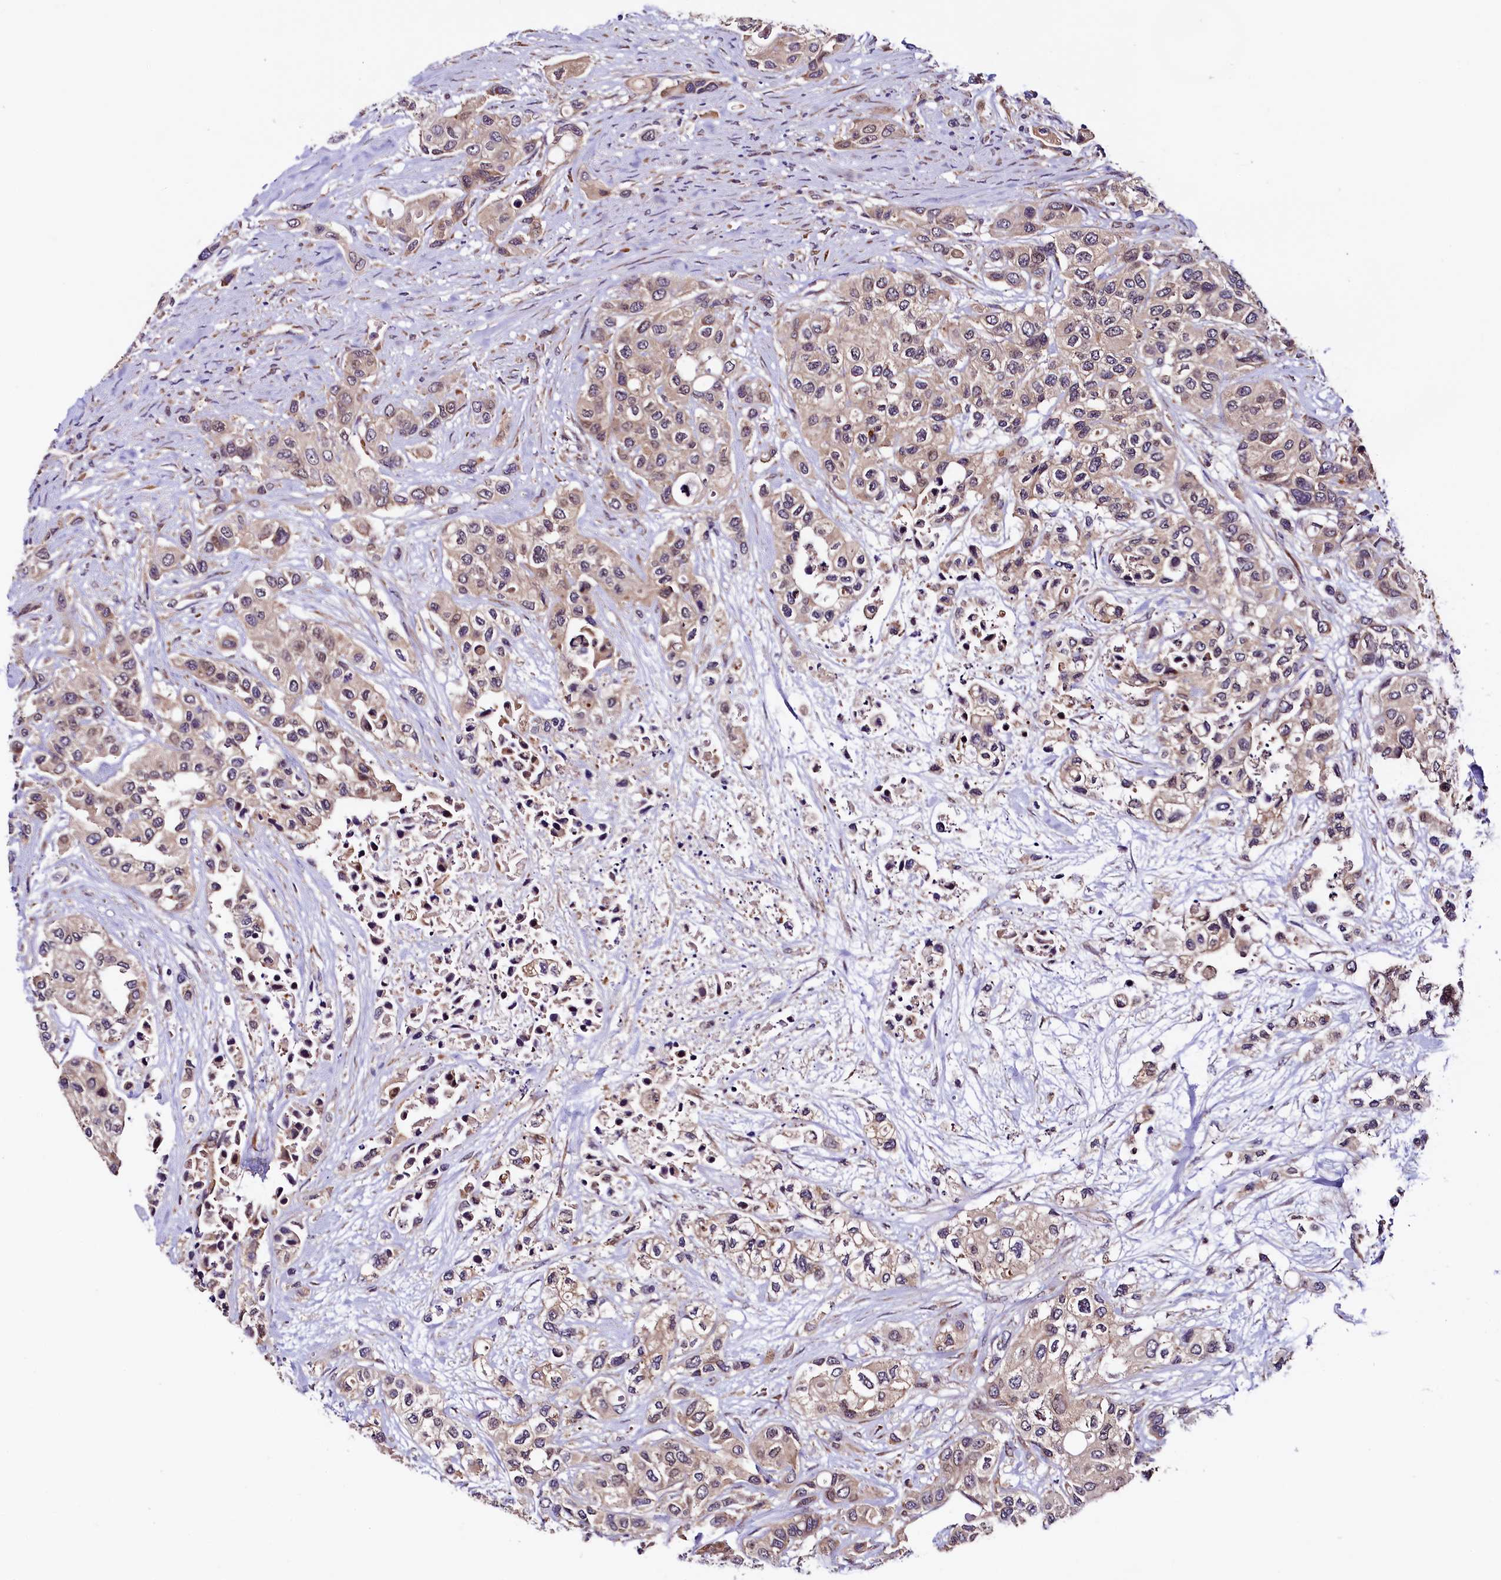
{"staining": {"intensity": "weak", "quantity": "<25%", "location": "cytoplasmic/membranous"}, "tissue": "urothelial cancer", "cell_type": "Tumor cells", "image_type": "cancer", "snomed": [{"axis": "morphology", "description": "Normal tissue, NOS"}, {"axis": "morphology", "description": "Urothelial carcinoma, High grade"}, {"axis": "topography", "description": "Vascular tissue"}, {"axis": "topography", "description": "Urinary bladder"}], "caption": "This is an IHC micrograph of human high-grade urothelial carcinoma. There is no staining in tumor cells.", "gene": "VPS35", "patient": {"sex": "female", "age": 56}}